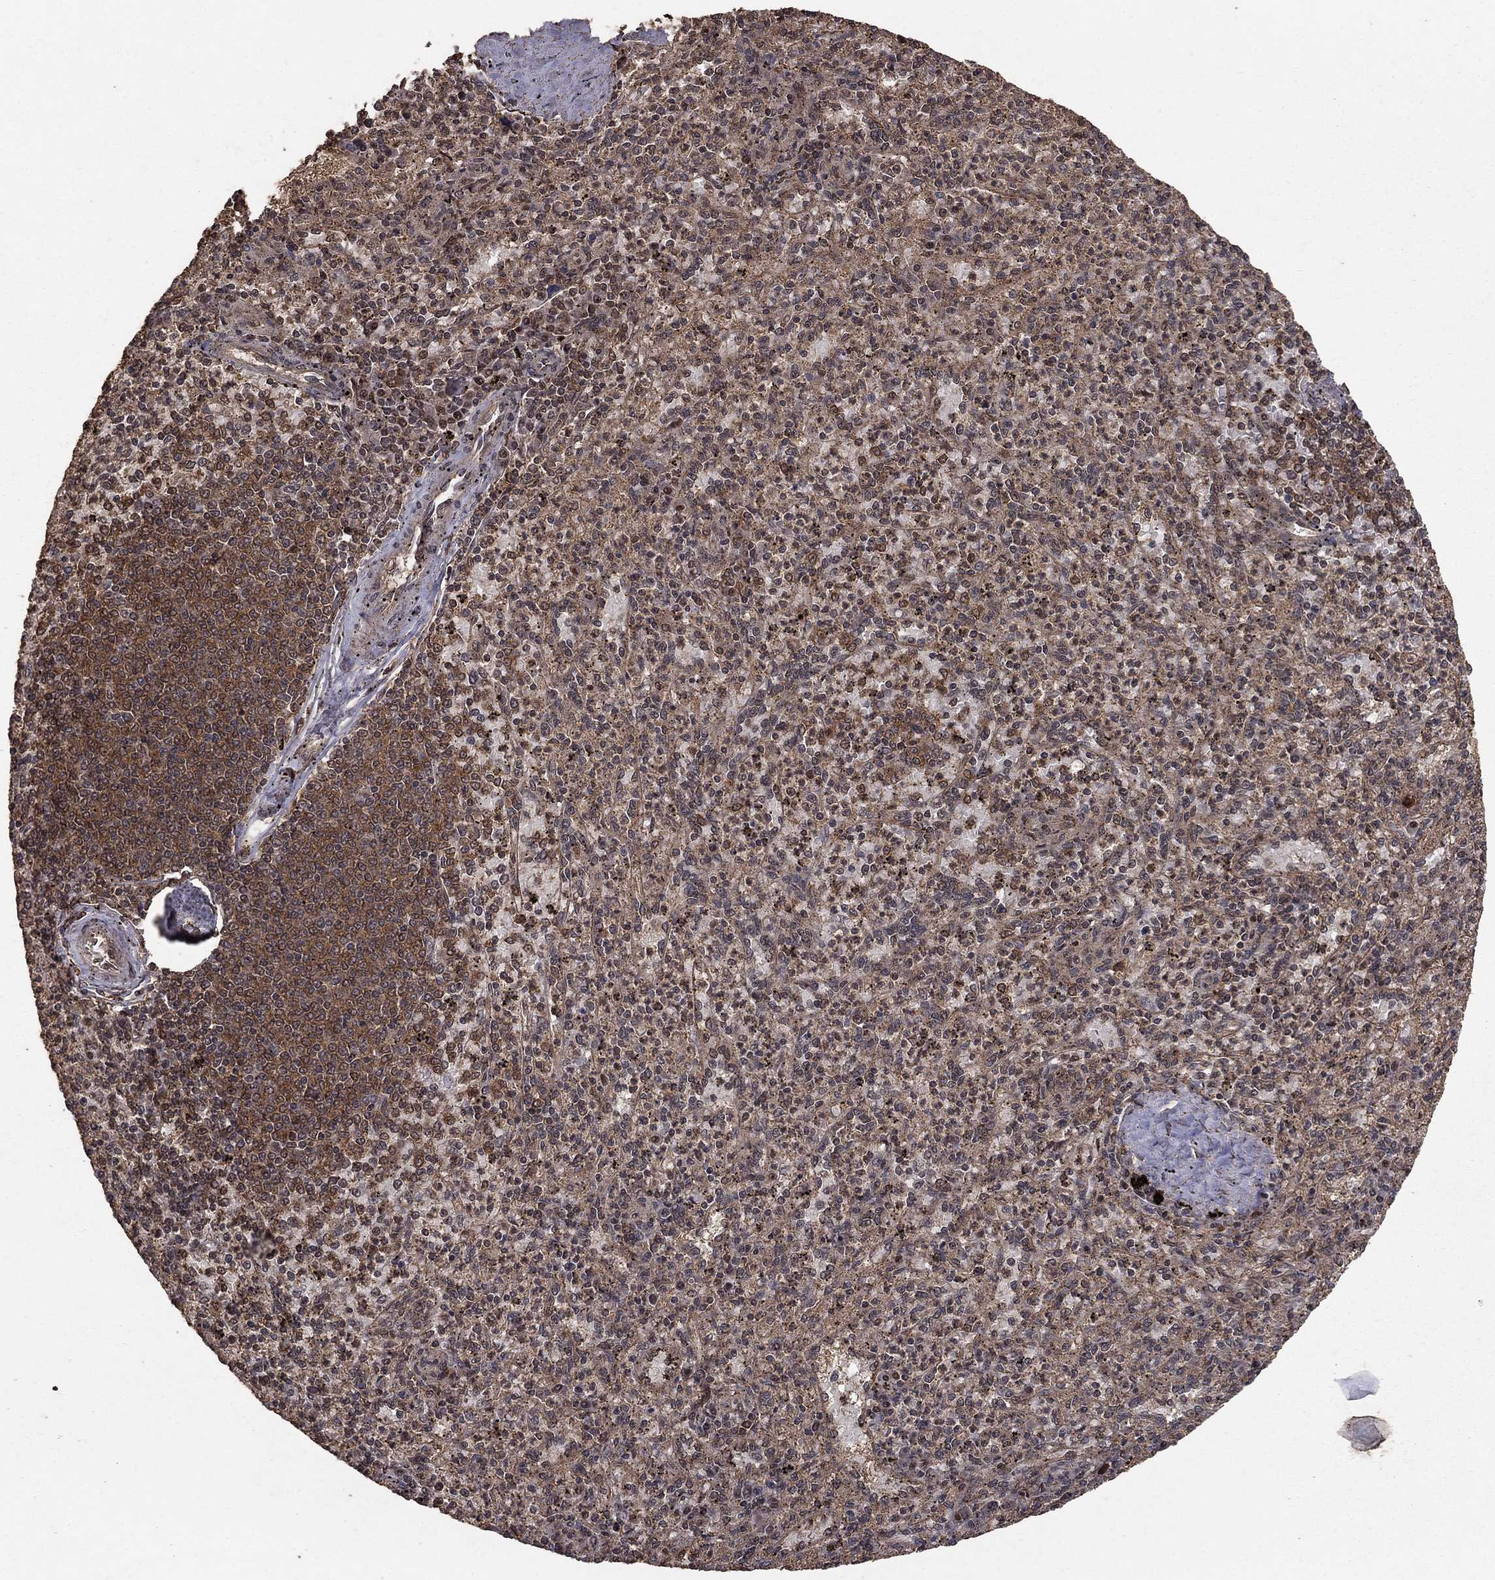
{"staining": {"intensity": "moderate", "quantity": ">75%", "location": "cytoplasmic/membranous"}, "tissue": "spleen", "cell_type": "Cells in red pulp", "image_type": "normal", "snomed": [{"axis": "morphology", "description": "Normal tissue, NOS"}, {"axis": "topography", "description": "Spleen"}], "caption": "There is medium levels of moderate cytoplasmic/membranous positivity in cells in red pulp of unremarkable spleen, as demonstrated by immunohistochemical staining (brown color).", "gene": "PRDM1", "patient": {"sex": "male", "age": 60}}